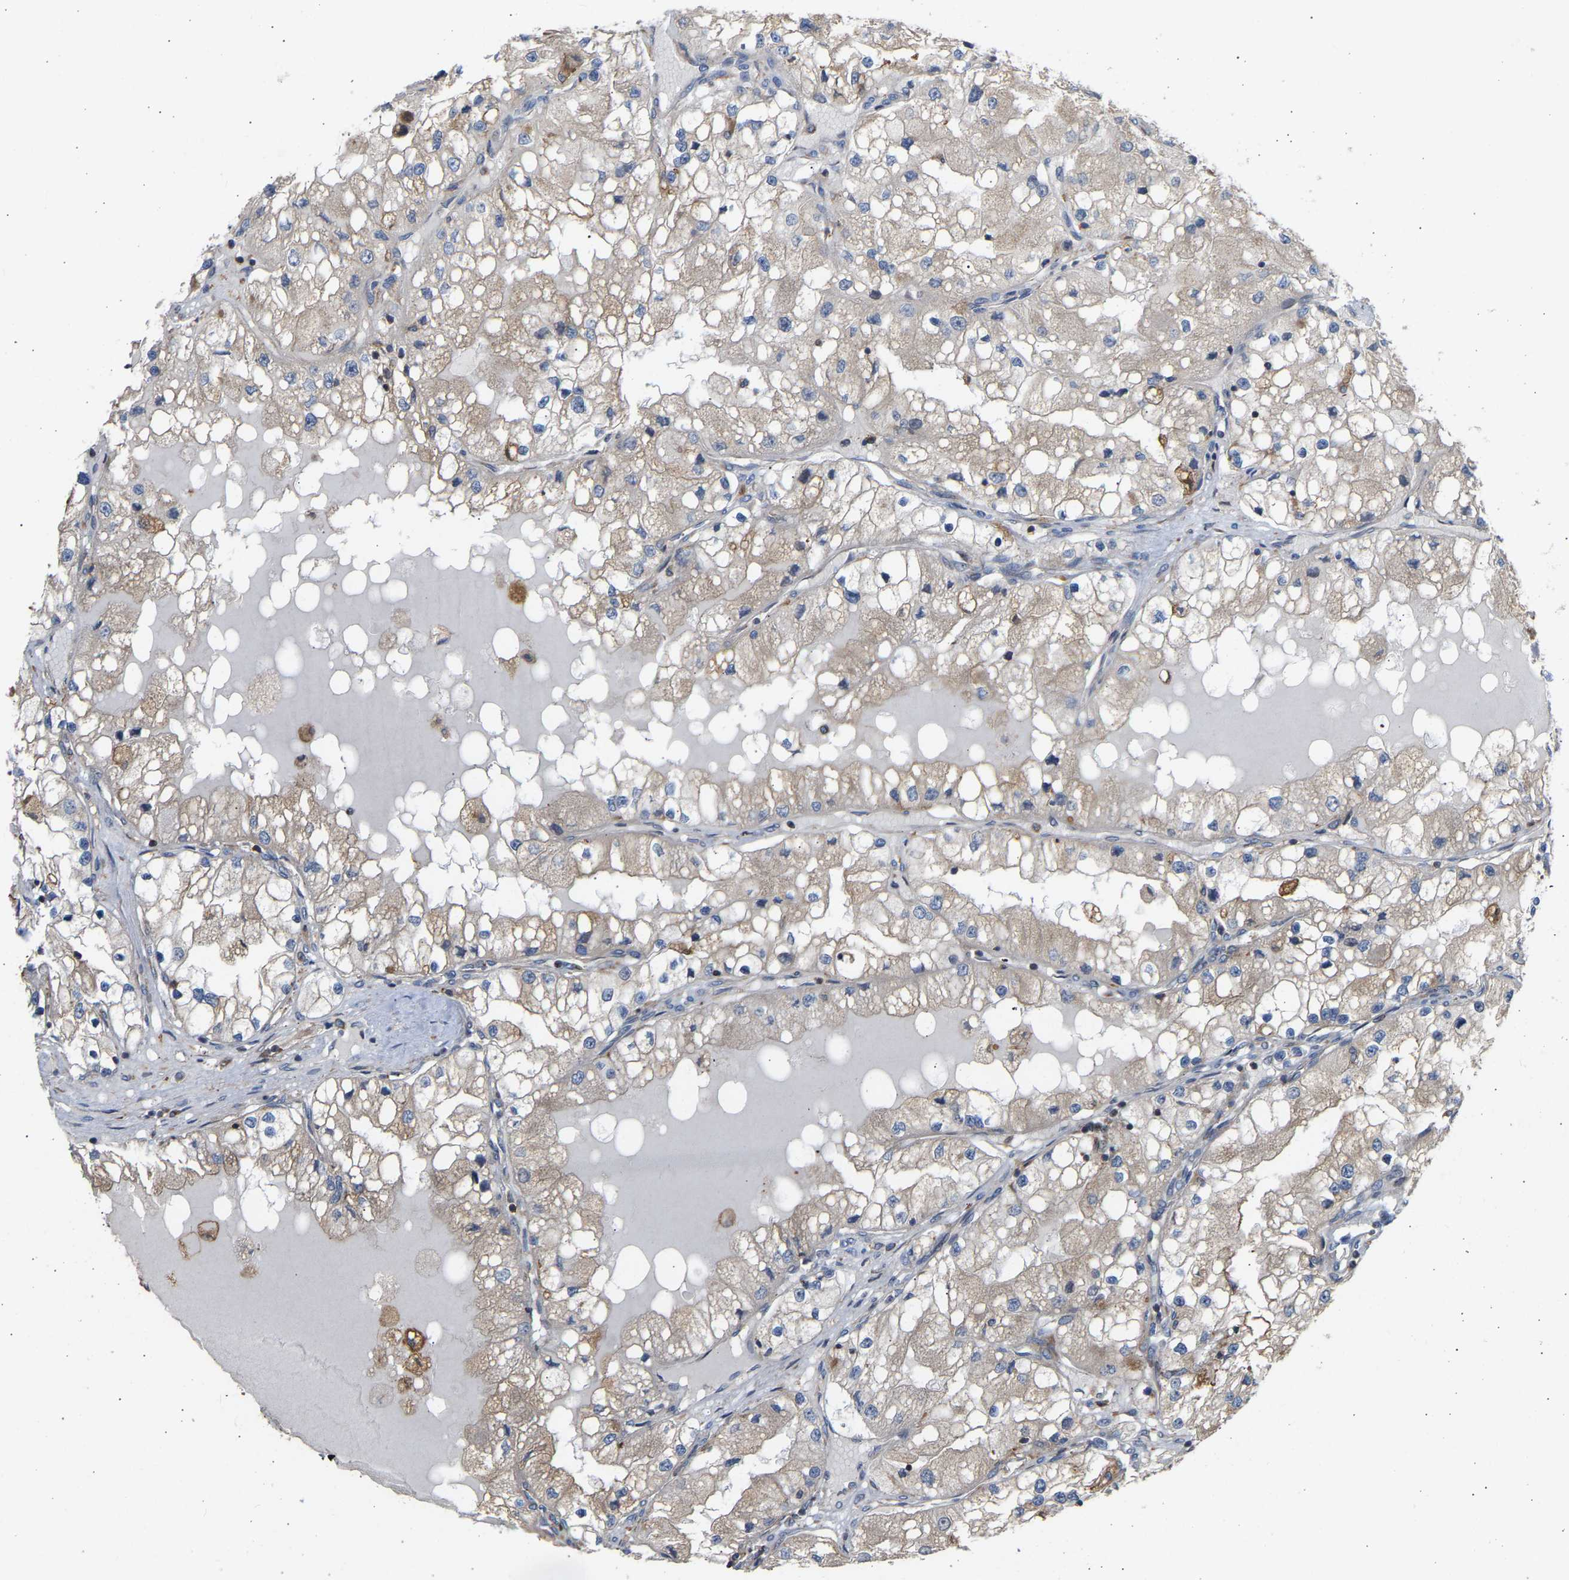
{"staining": {"intensity": "weak", "quantity": ">75%", "location": "cytoplasmic/membranous"}, "tissue": "renal cancer", "cell_type": "Tumor cells", "image_type": "cancer", "snomed": [{"axis": "morphology", "description": "Adenocarcinoma, NOS"}, {"axis": "topography", "description": "Kidney"}], "caption": "A low amount of weak cytoplasmic/membranous positivity is present in approximately >75% of tumor cells in renal cancer tissue.", "gene": "GCN1", "patient": {"sex": "male", "age": 68}}